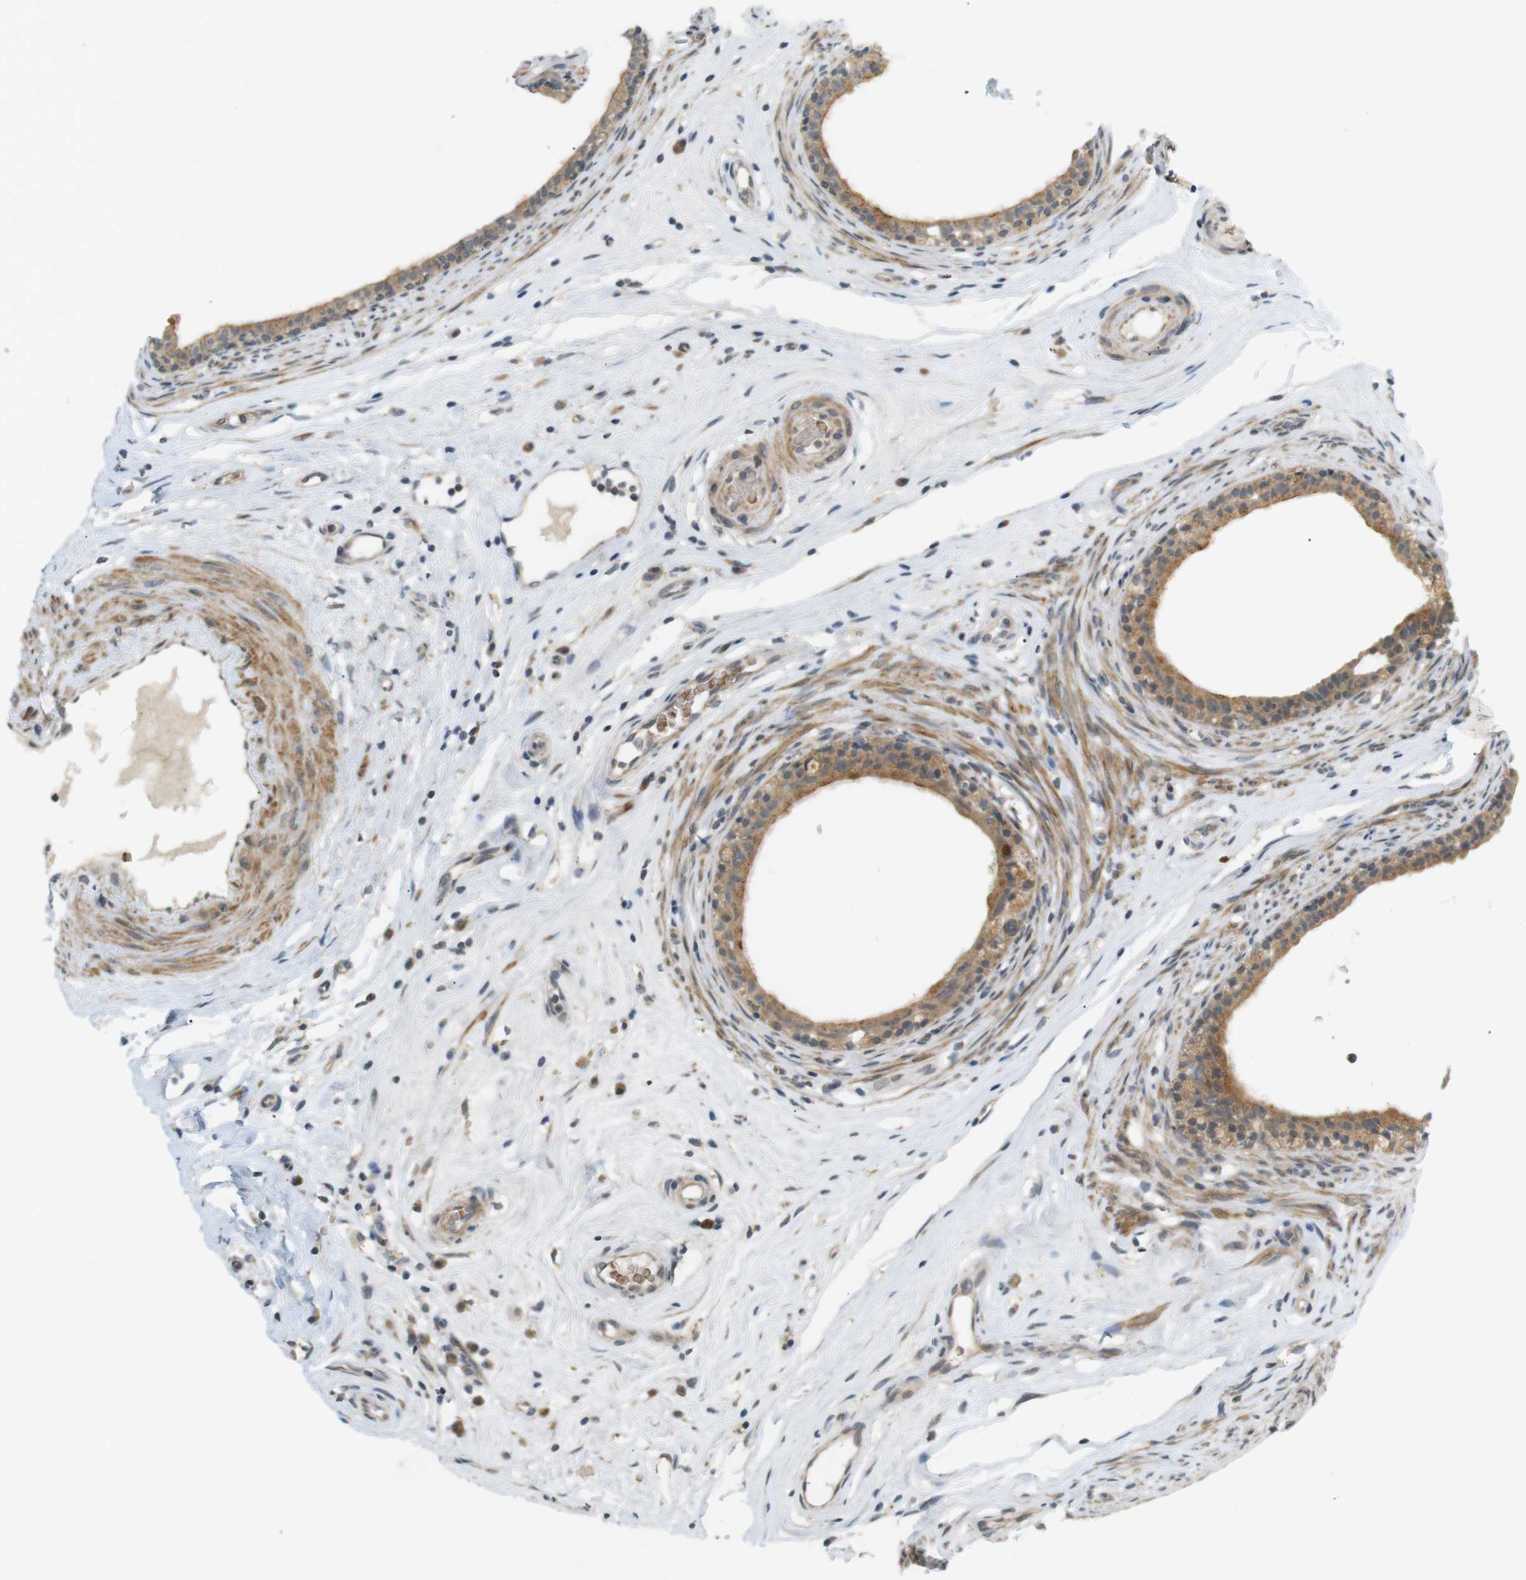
{"staining": {"intensity": "moderate", "quantity": ">75%", "location": "cytoplasmic/membranous"}, "tissue": "epididymis", "cell_type": "Glandular cells", "image_type": "normal", "snomed": [{"axis": "morphology", "description": "Normal tissue, NOS"}, {"axis": "morphology", "description": "Inflammation, NOS"}, {"axis": "topography", "description": "Epididymis"}], "caption": "Protein staining shows moderate cytoplasmic/membranous positivity in approximately >75% of glandular cells in unremarkable epididymis. (DAB = brown stain, brightfield microscopy at high magnification).", "gene": "SOCS6", "patient": {"sex": "male", "age": 84}}